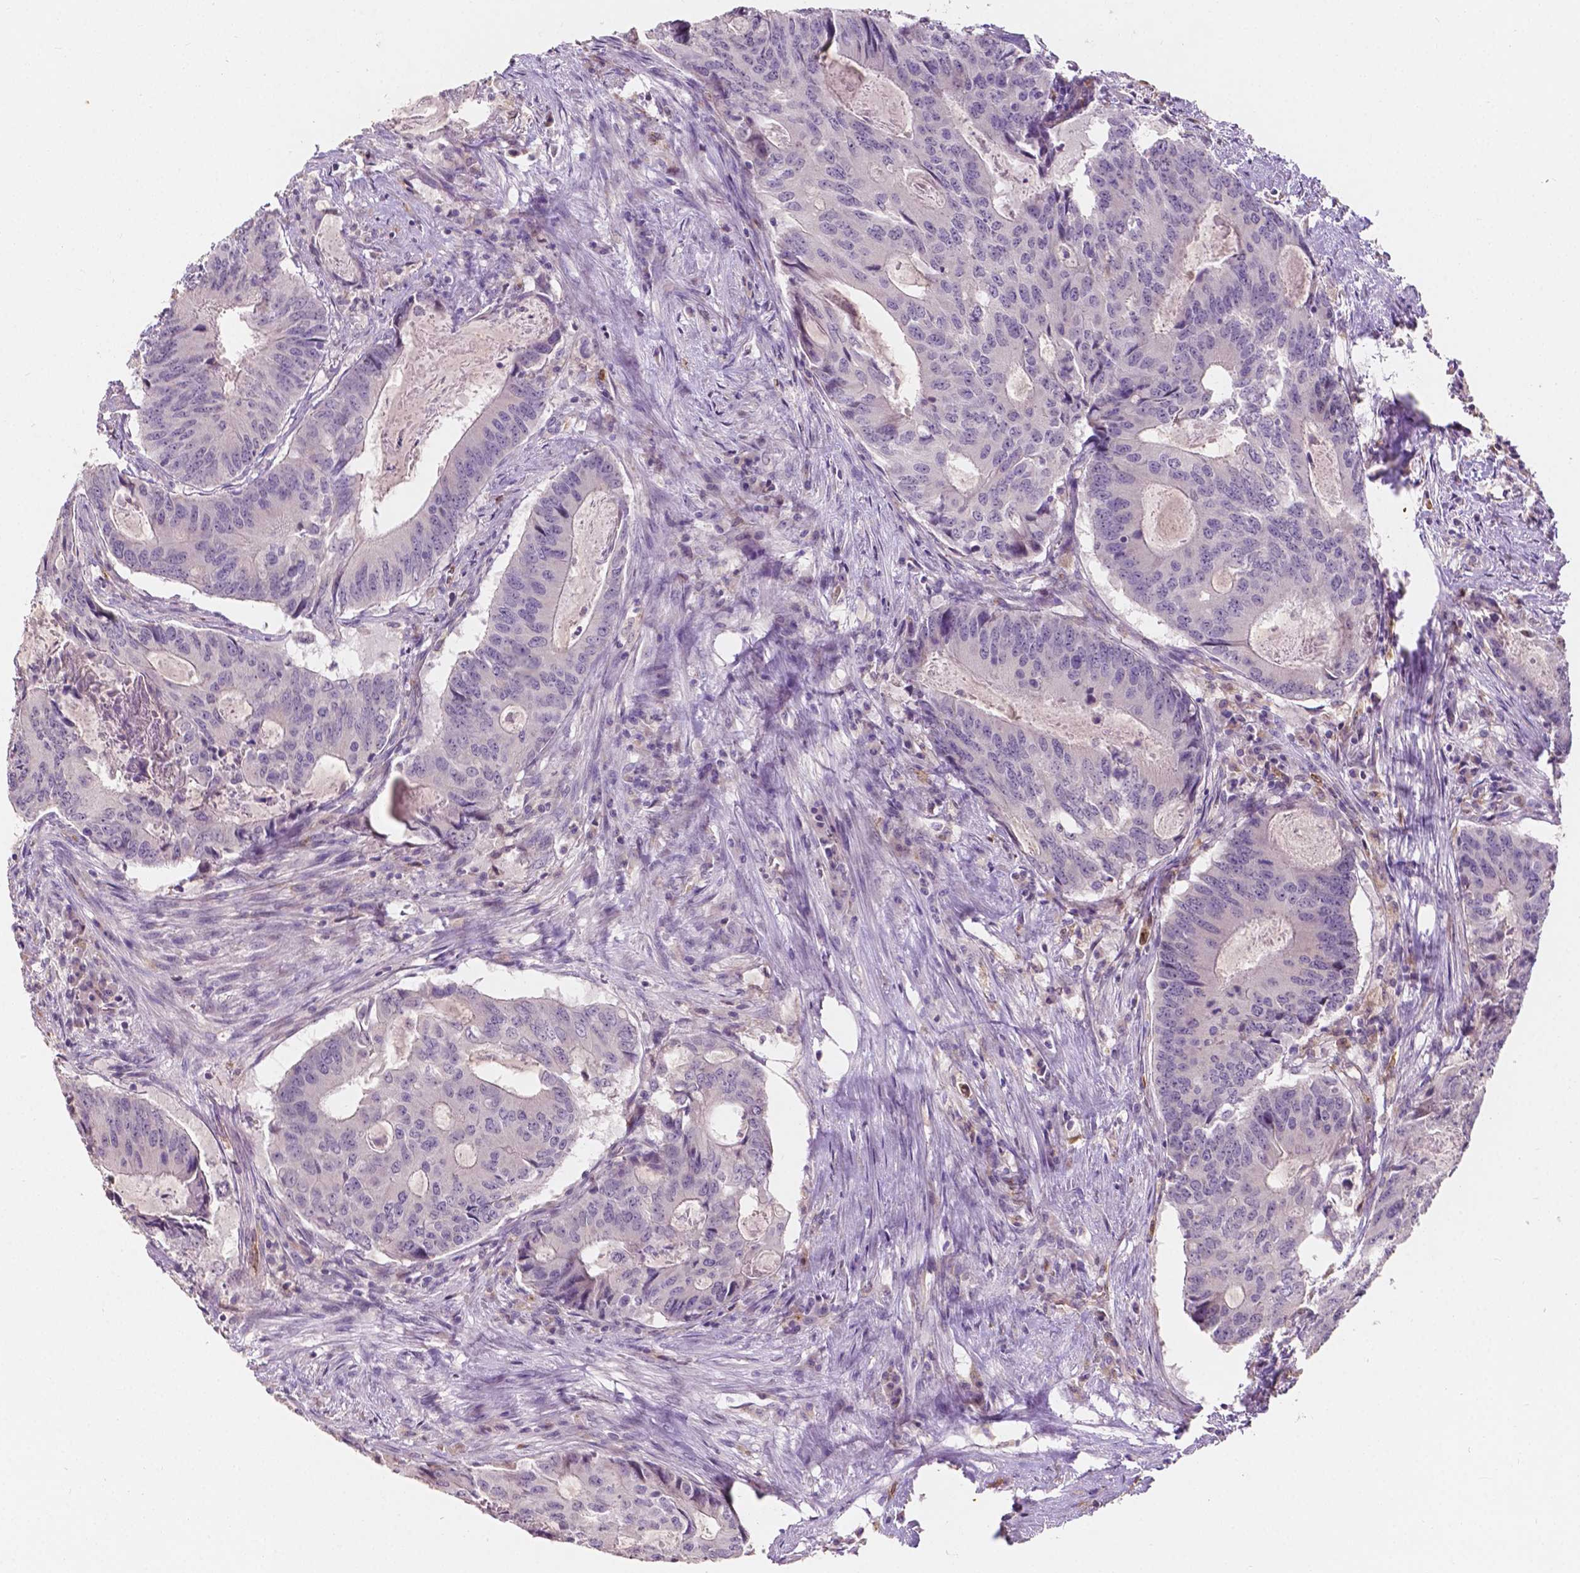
{"staining": {"intensity": "negative", "quantity": "none", "location": "none"}, "tissue": "colorectal cancer", "cell_type": "Tumor cells", "image_type": "cancer", "snomed": [{"axis": "morphology", "description": "Adenocarcinoma, NOS"}, {"axis": "topography", "description": "Colon"}], "caption": "Immunohistochemistry (IHC) image of neoplastic tissue: human adenocarcinoma (colorectal) stained with DAB (3,3'-diaminobenzidine) reveals no significant protein expression in tumor cells.", "gene": "SLC22A4", "patient": {"sex": "male", "age": 67}}